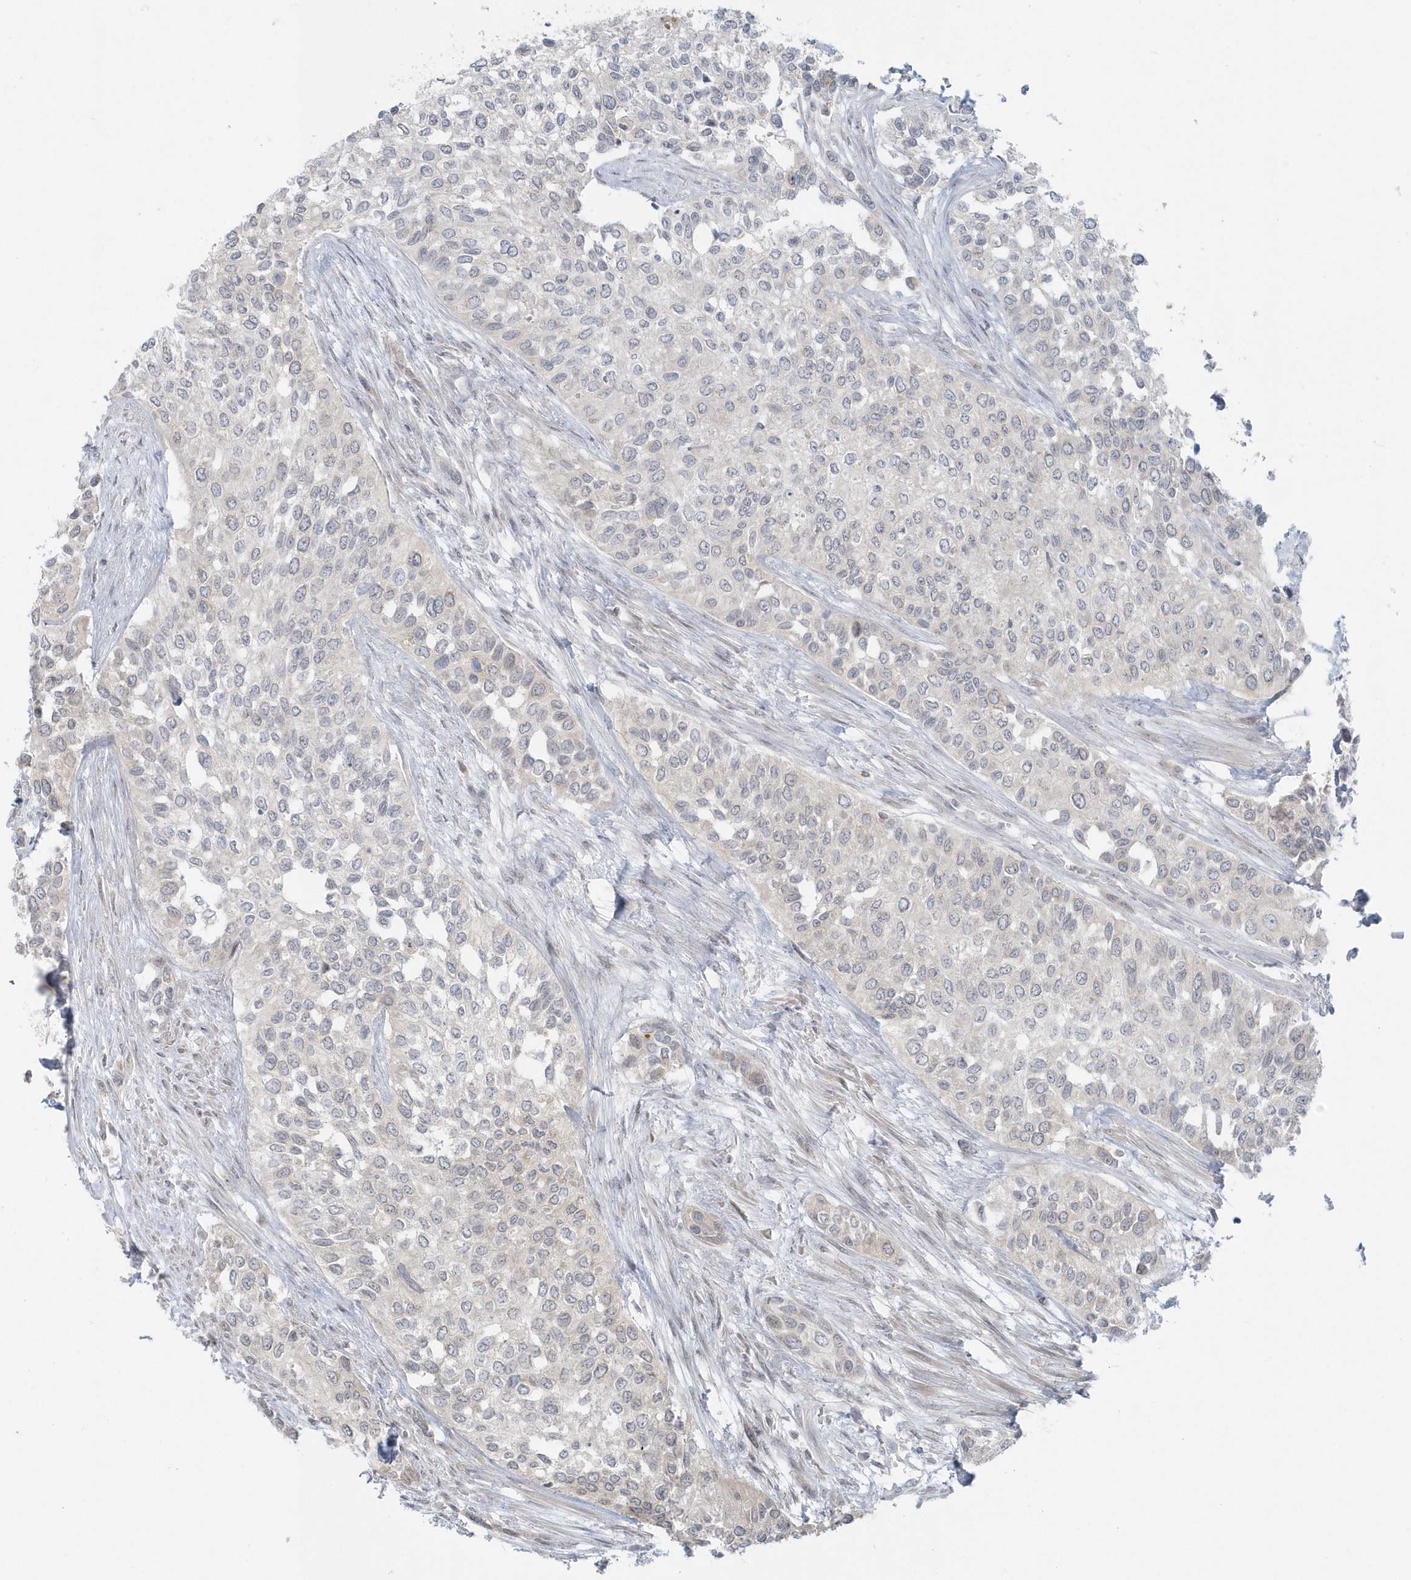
{"staining": {"intensity": "negative", "quantity": "none", "location": "none"}, "tissue": "urothelial cancer", "cell_type": "Tumor cells", "image_type": "cancer", "snomed": [{"axis": "morphology", "description": "Normal tissue, NOS"}, {"axis": "morphology", "description": "Urothelial carcinoma, High grade"}, {"axis": "topography", "description": "Vascular tissue"}, {"axis": "topography", "description": "Urinary bladder"}], "caption": "IHC photomicrograph of neoplastic tissue: human high-grade urothelial carcinoma stained with DAB demonstrates no significant protein expression in tumor cells. (DAB immunohistochemistry (IHC) visualized using brightfield microscopy, high magnification).", "gene": "BLTP3A", "patient": {"sex": "female", "age": 56}}